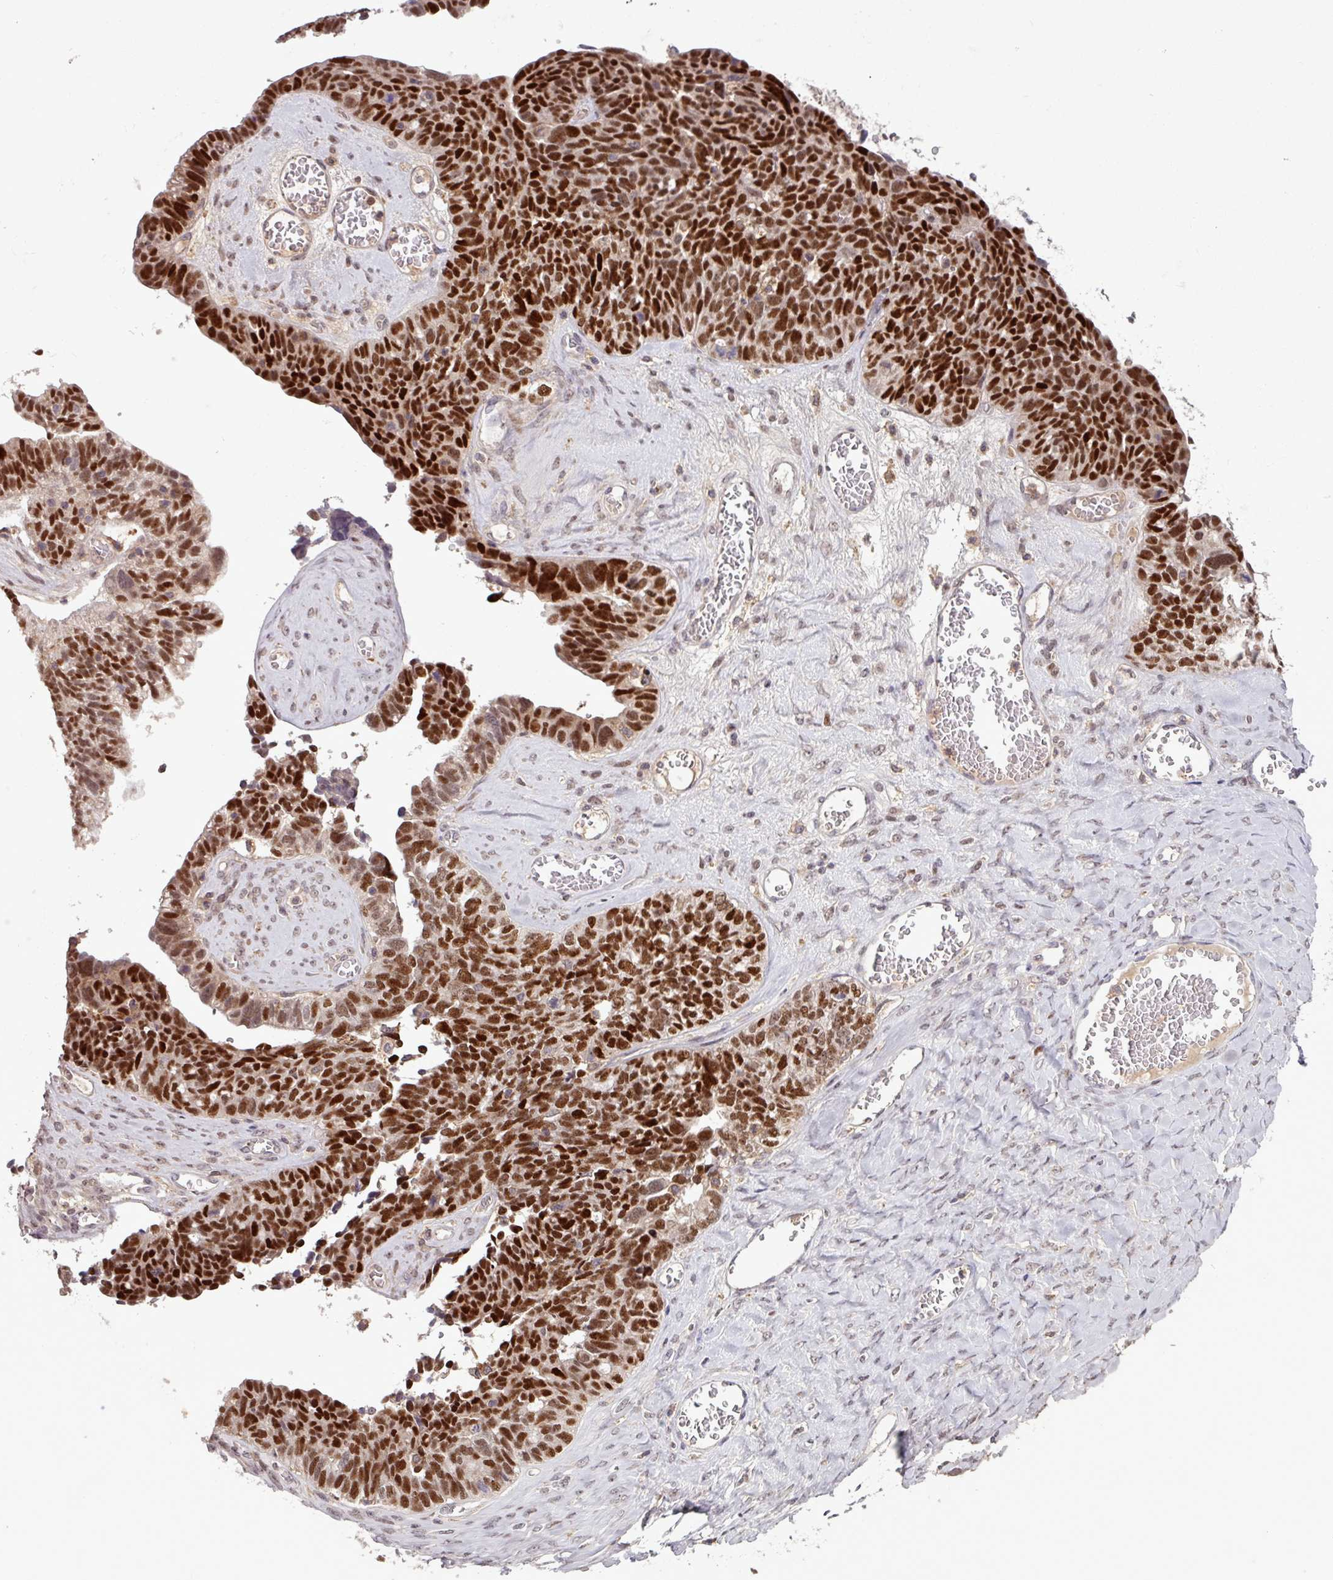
{"staining": {"intensity": "strong", "quantity": ">75%", "location": "nuclear"}, "tissue": "ovarian cancer", "cell_type": "Tumor cells", "image_type": "cancer", "snomed": [{"axis": "morphology", "description": "Cystadenocarcinoma, serous, NOS"}, {"axis": "topography", "description": "Ovary"}], "caption": "A brown stain labels strong nuclear expression of a protein in ovarian serous cystadenocarcinoma tumor cells. The staining is performed using DAB brown chromogen to label protein expression. The nuclei are counter-stained blue using hematoxylin.", "gene": "PRRX1", "patient": {"sex": "female", "age": 79}}